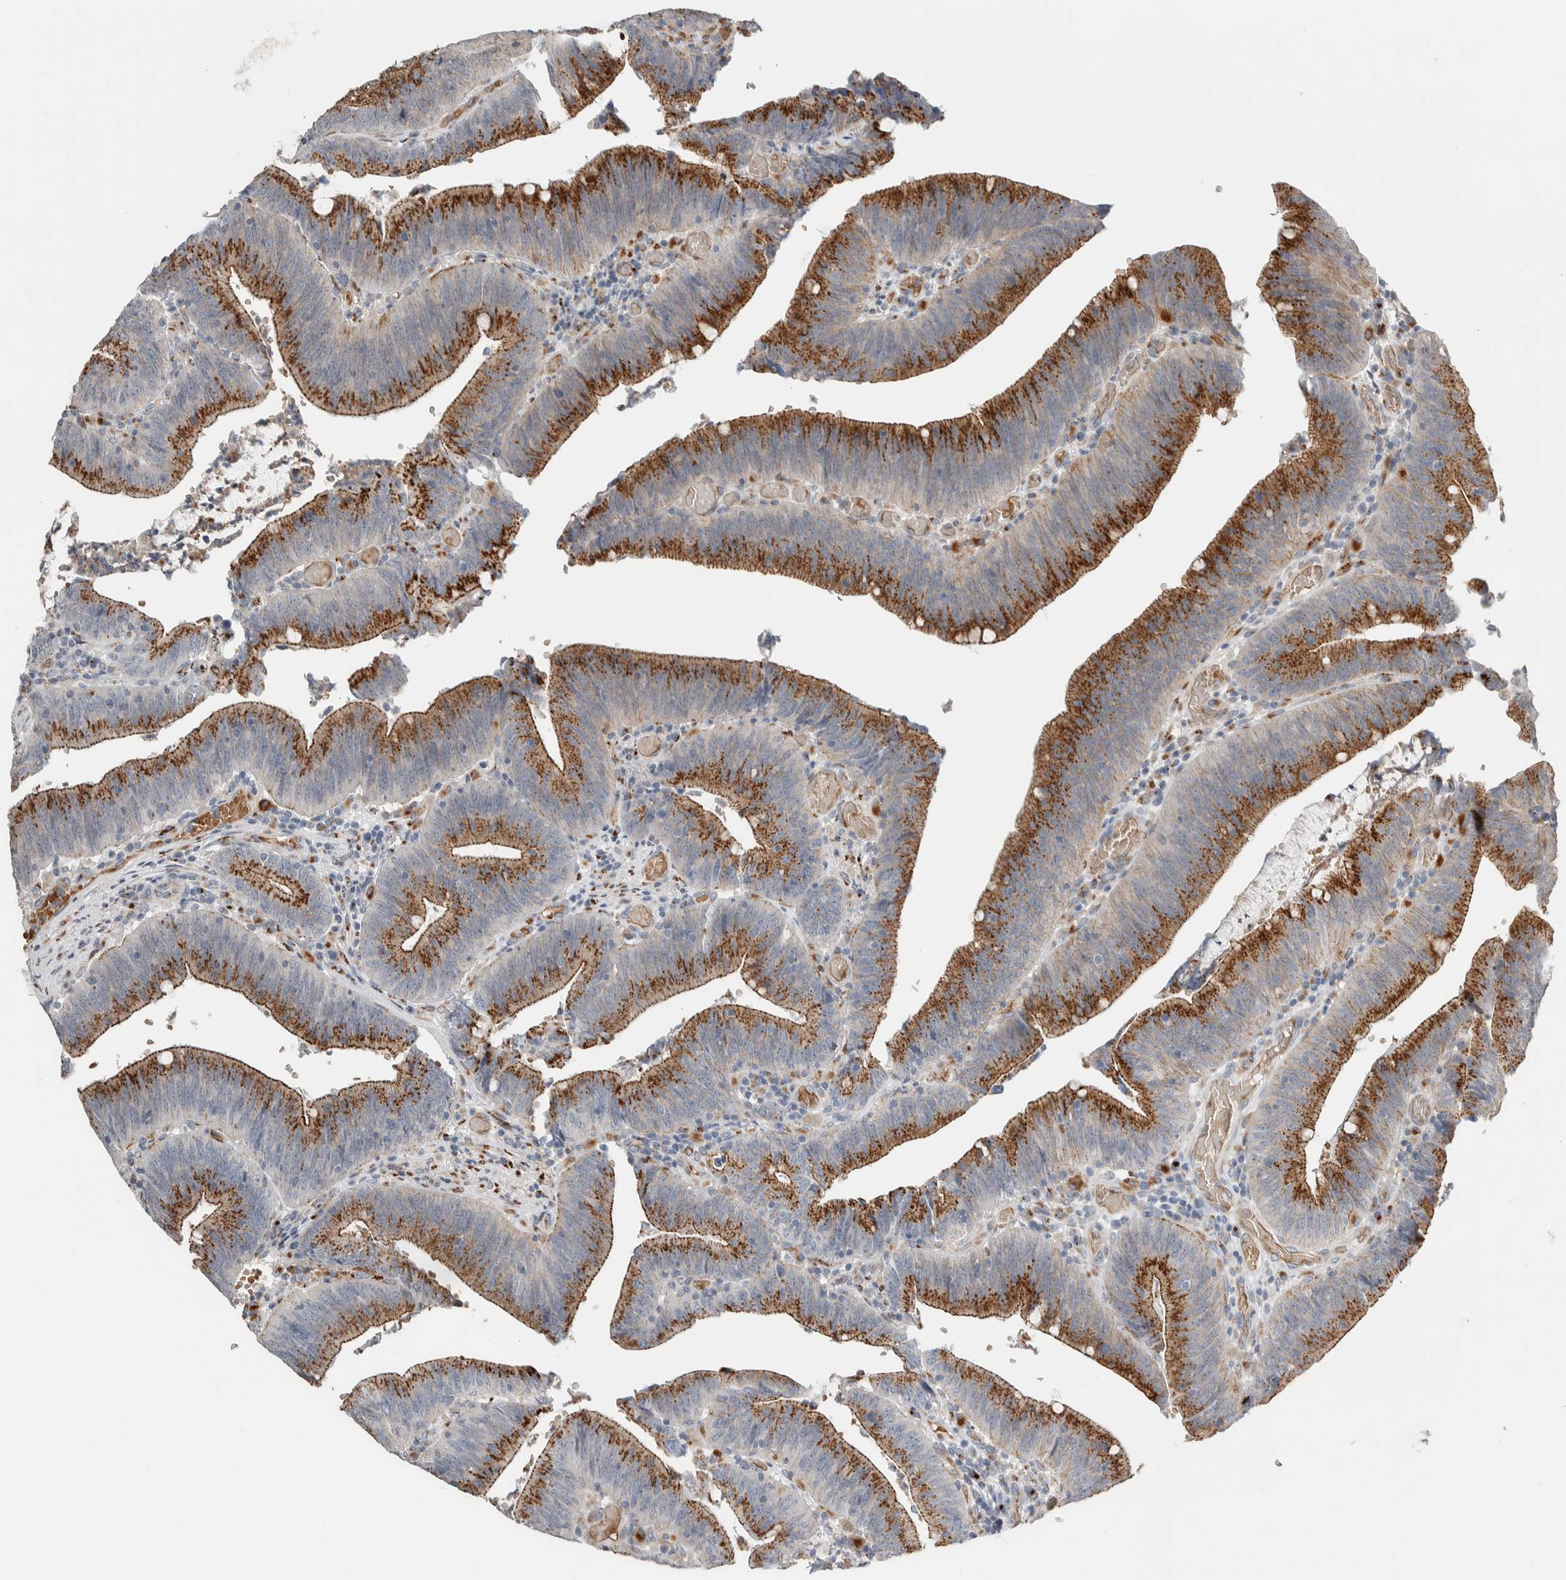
{"staining": {"intensity": "strong", "quantity": ">75%", "location": "cytoplasmic/membranous"}, "tissue": "colorectal cancer", "cell_type": "Tumor cells", "image_type": "cancer", "snomed": [{"axis": "morphology", "description": "Normal tissue, NOS"}, {"axis": "morphology", "description": "Adenocarcinoma, NOS"}, {"axis": "topography", "description": "Rectum"}], "caption": "Brown immunohistochemical staining in human adenocarcinoma (colorectal) exhibits strong cytoplasmic/membranous positivity in about >75% of tumor cells.", "gene": "SLC38A10", "patient": {"sex": "female", "age": 66}}